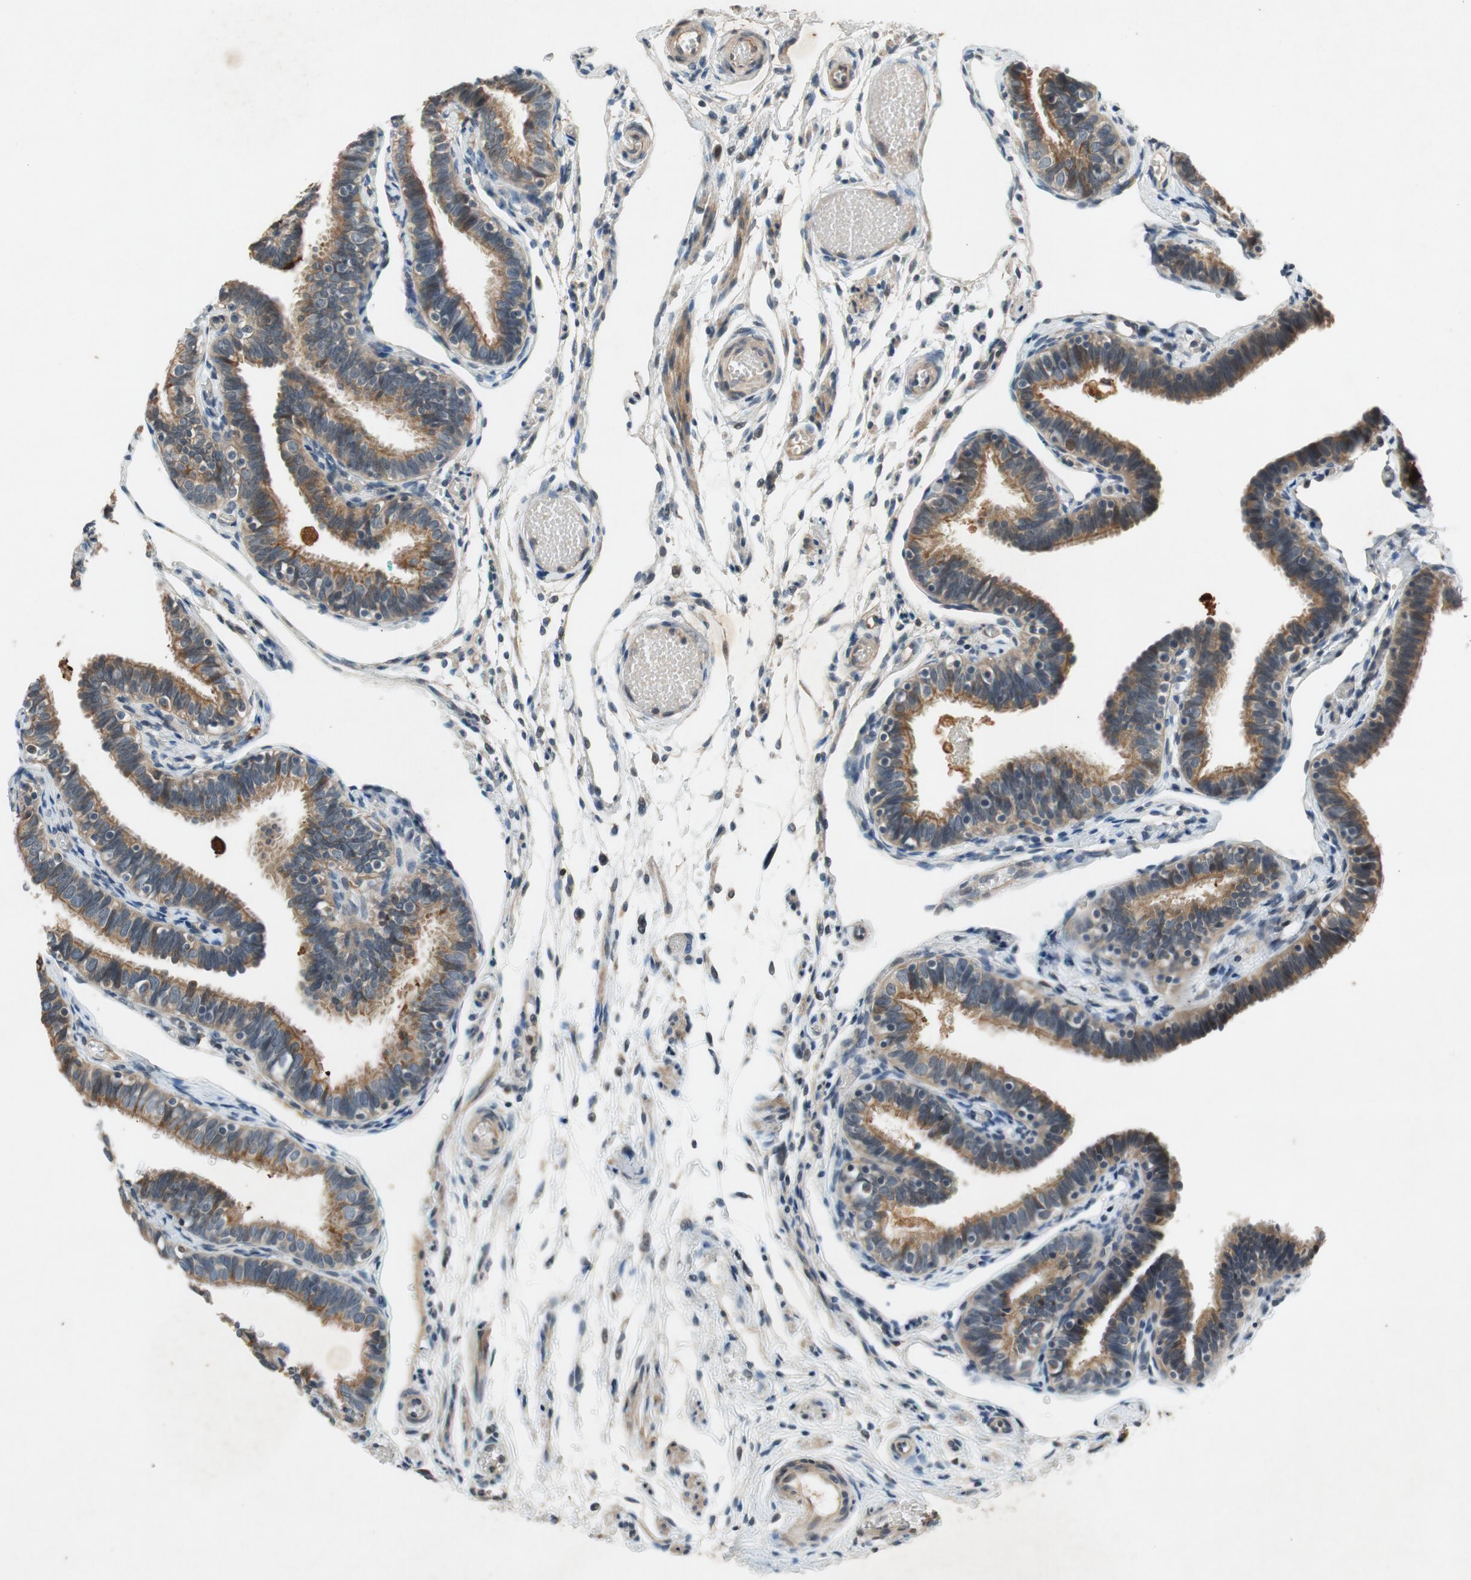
{"staining": {"intensity": "moderate", "quantity": ">75%", "location": "cytoplasmic/membranous"}, "tissue": "fallopian tube", "cell_type": "Glandular cells", "image_type": "normal", "snomed": [{"axis": "morphology", "description": "Normal tissue, NOS"}, {"axis": "topography", "description": "Fallopian tube"}], "caption": "Protein analysis of normal fallopian tube demonstrates moderate cytoplasmic/membranous staining in approximately >75% of glandular cells. (Brightfield microscopy of DAB IHC at high magnification).", "gene": "ATP2C1", "patient": {"sex": "female", "age": 46}}